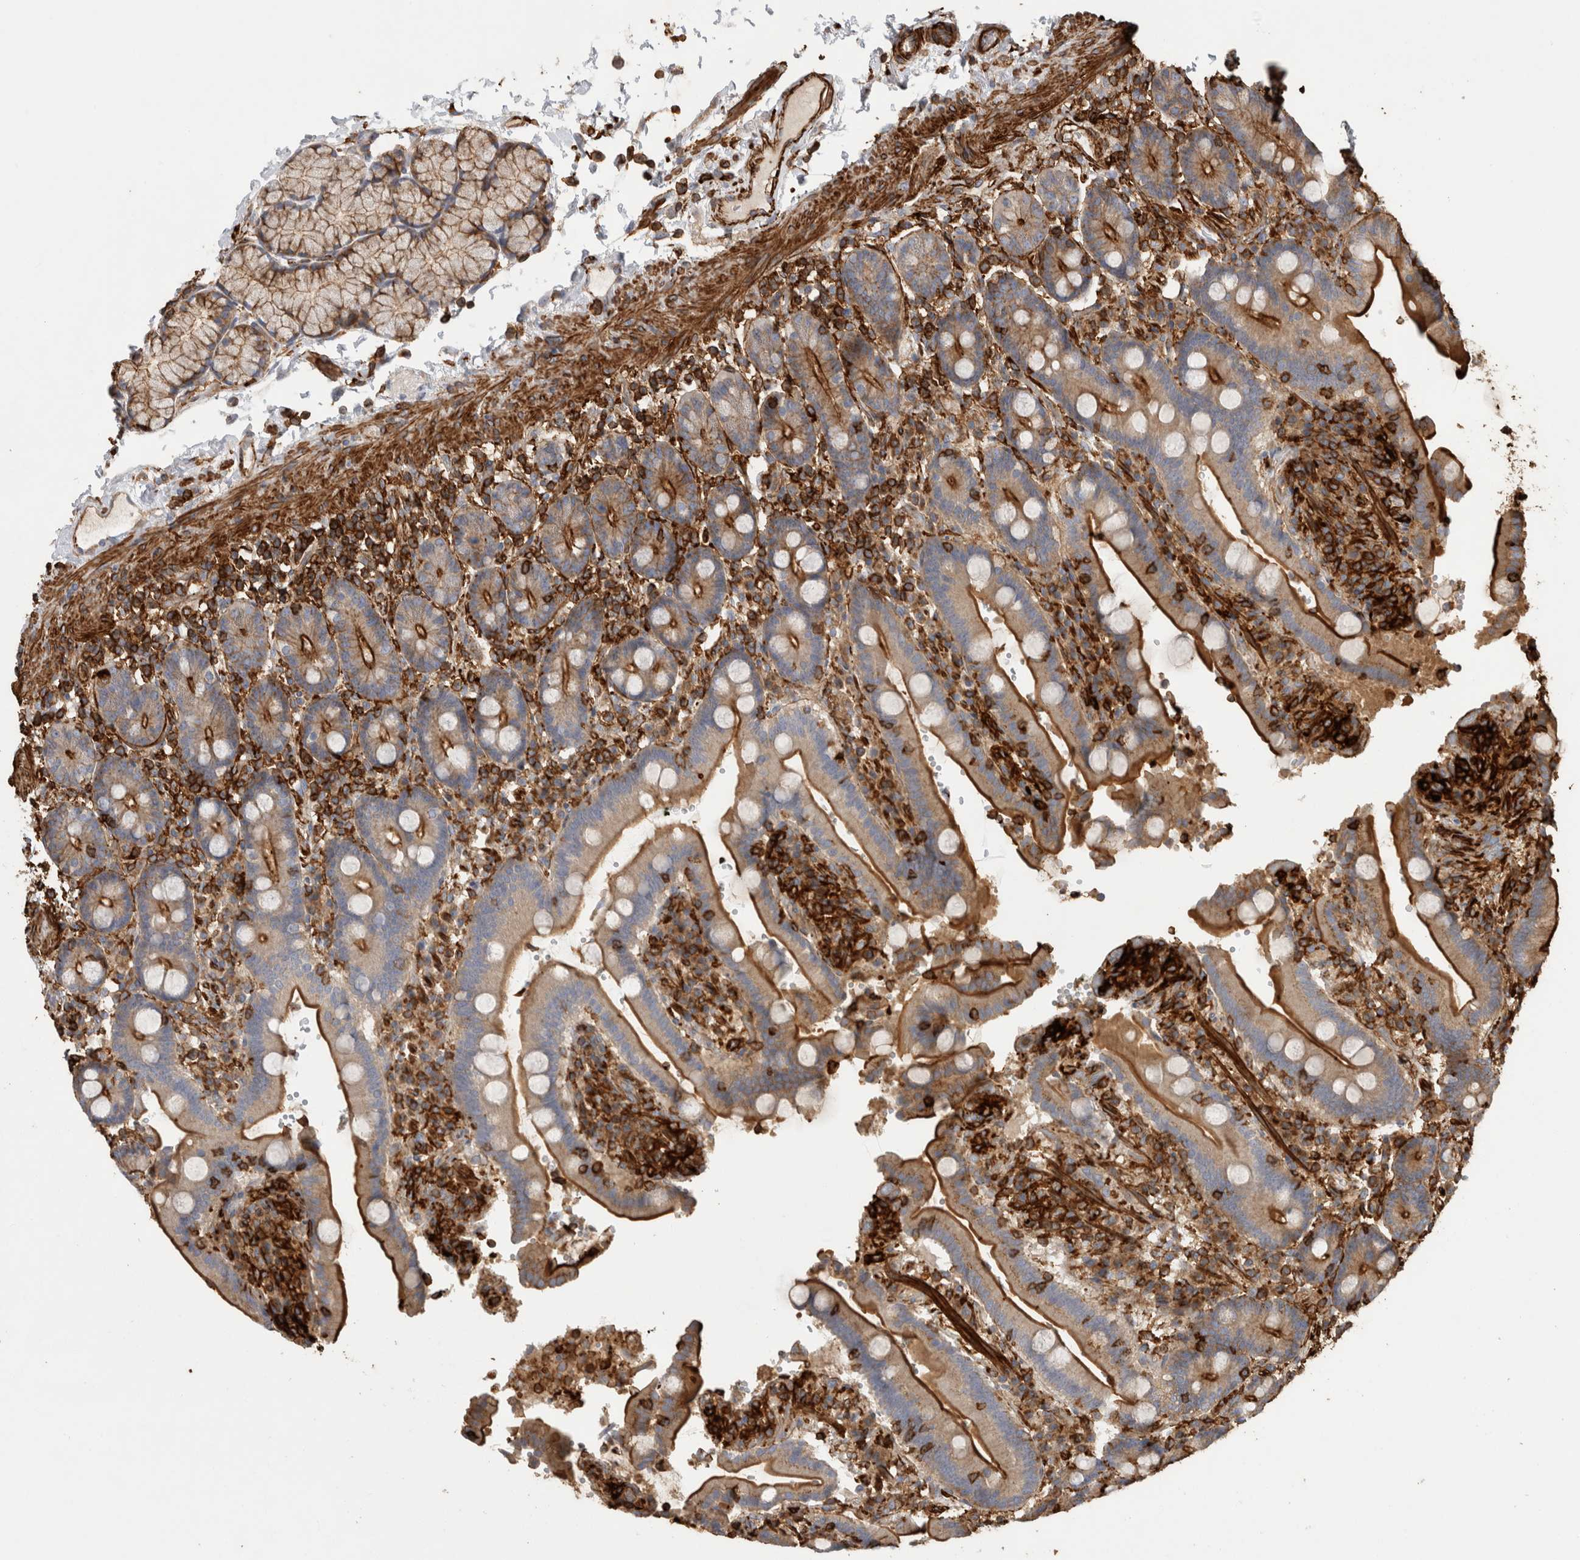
{"staining": {"intensity": "strong", "quantity": ">75%", "location": "cytoplasmic/membranous"}, "tissue": "duodenum", "cell_type": "Glandular cells", "image_type": "normal", "snomed": [{"axis": "morphology", "description": "Normal tissue, NOS"}, {"axis": "topography", "description": "Small intestine, NOS"}], "caption": "Unremarkable duodenum reveals strong cytoplasmic/membranous staining in approximately >75% of glandular cells, visualized by immunohistochemistry.", "gene": "GPER1", "patient": {"sex": "female", "age": 71}}